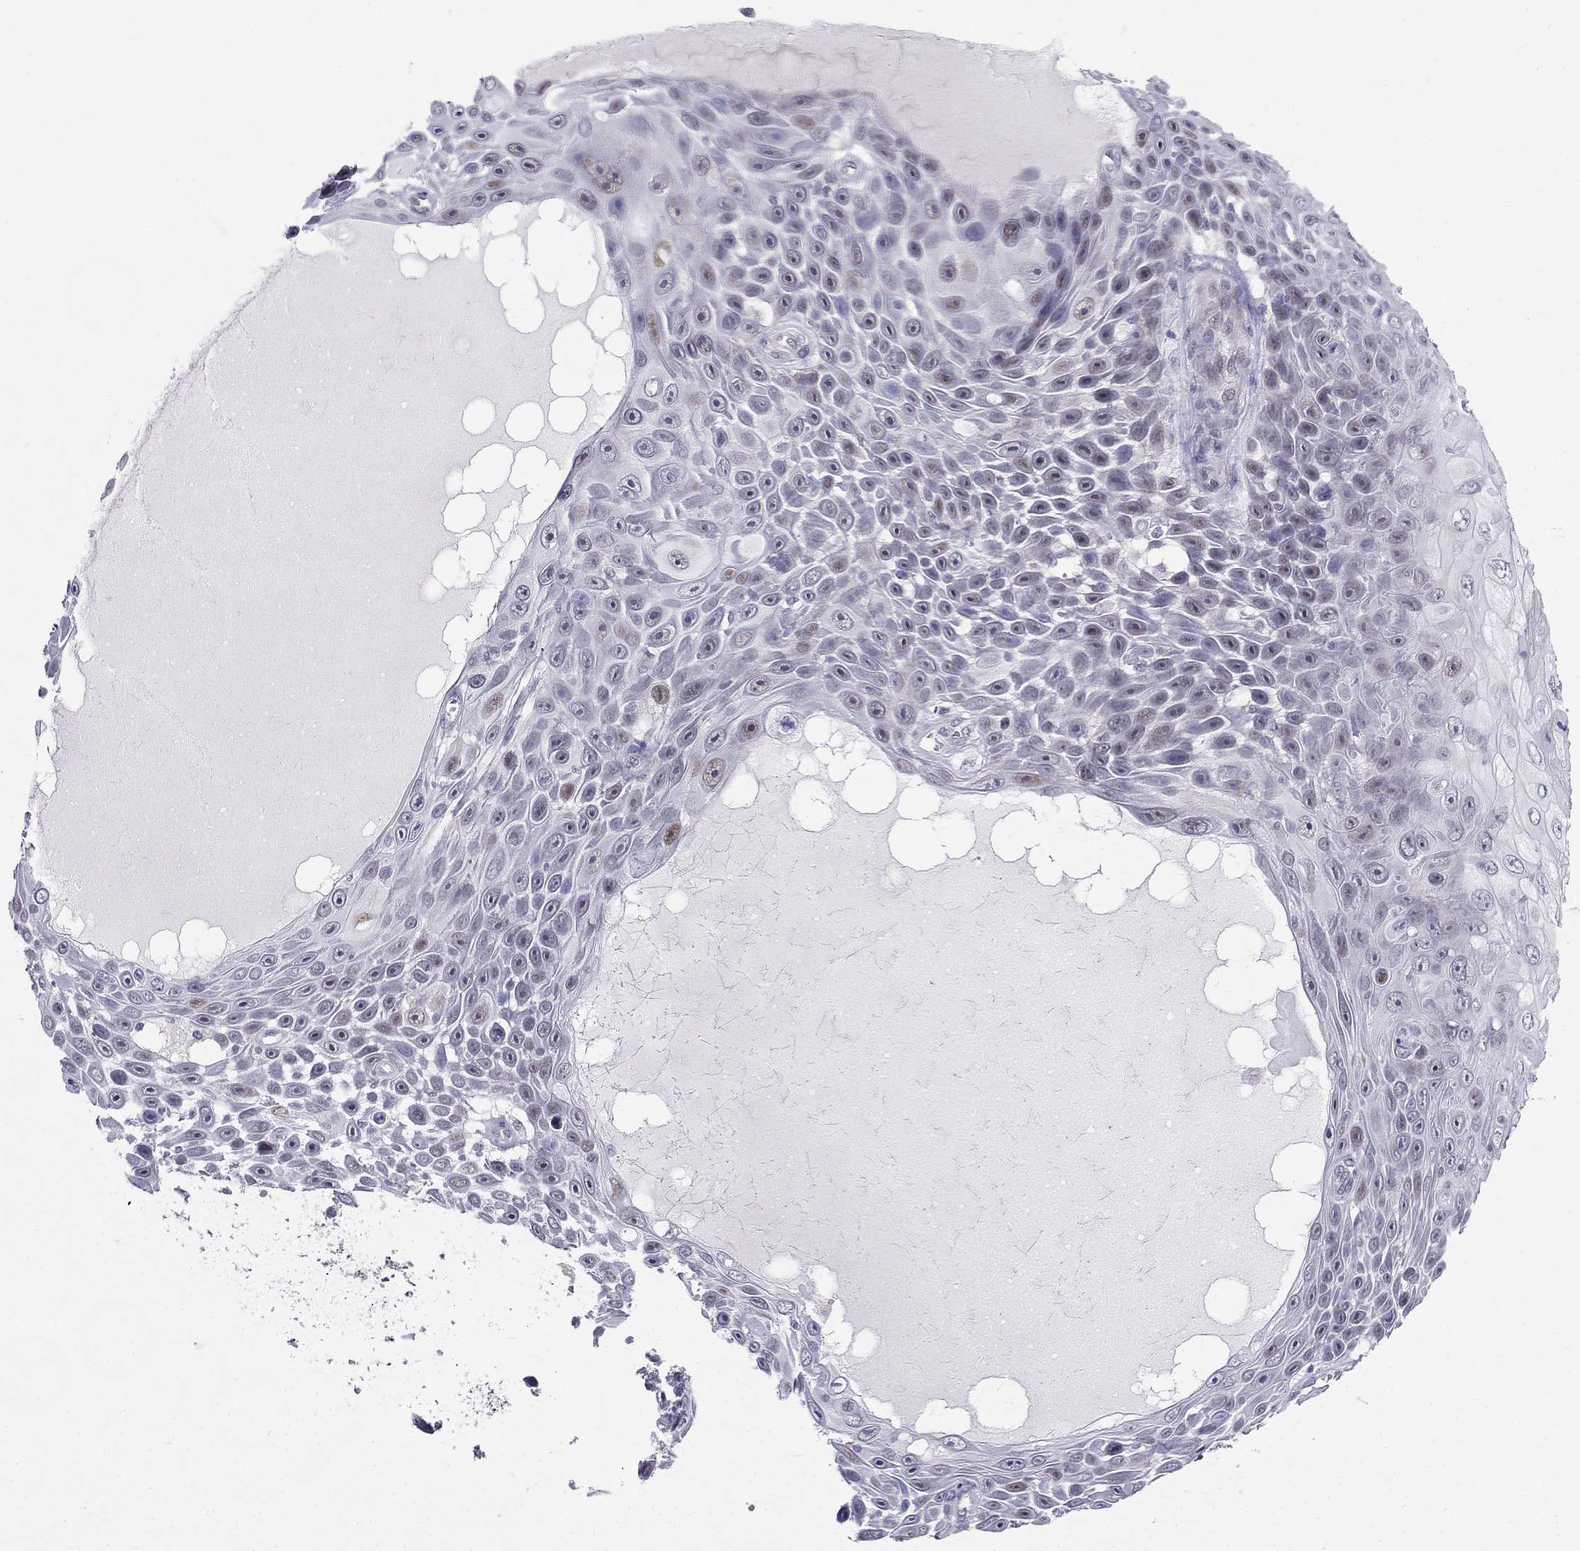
{"staining": {"intensity": "negative", "quantity": "none", "location": "none"}, "tissue": "skin cancer", "cell_type": "Tumor cells", "image_type": "cancer", "snomed": [{"axis": "morphology", "description": "Squamous cell carcinoma, NOS"}, {"axis": "topography", "description": "Skin"}], "caption": "This is an IHC photomicrograph of human skin cancer. There is no positivity in tumor cells.", "gene": "BAG5", "patient": {"sex": "male", "age": 82}}